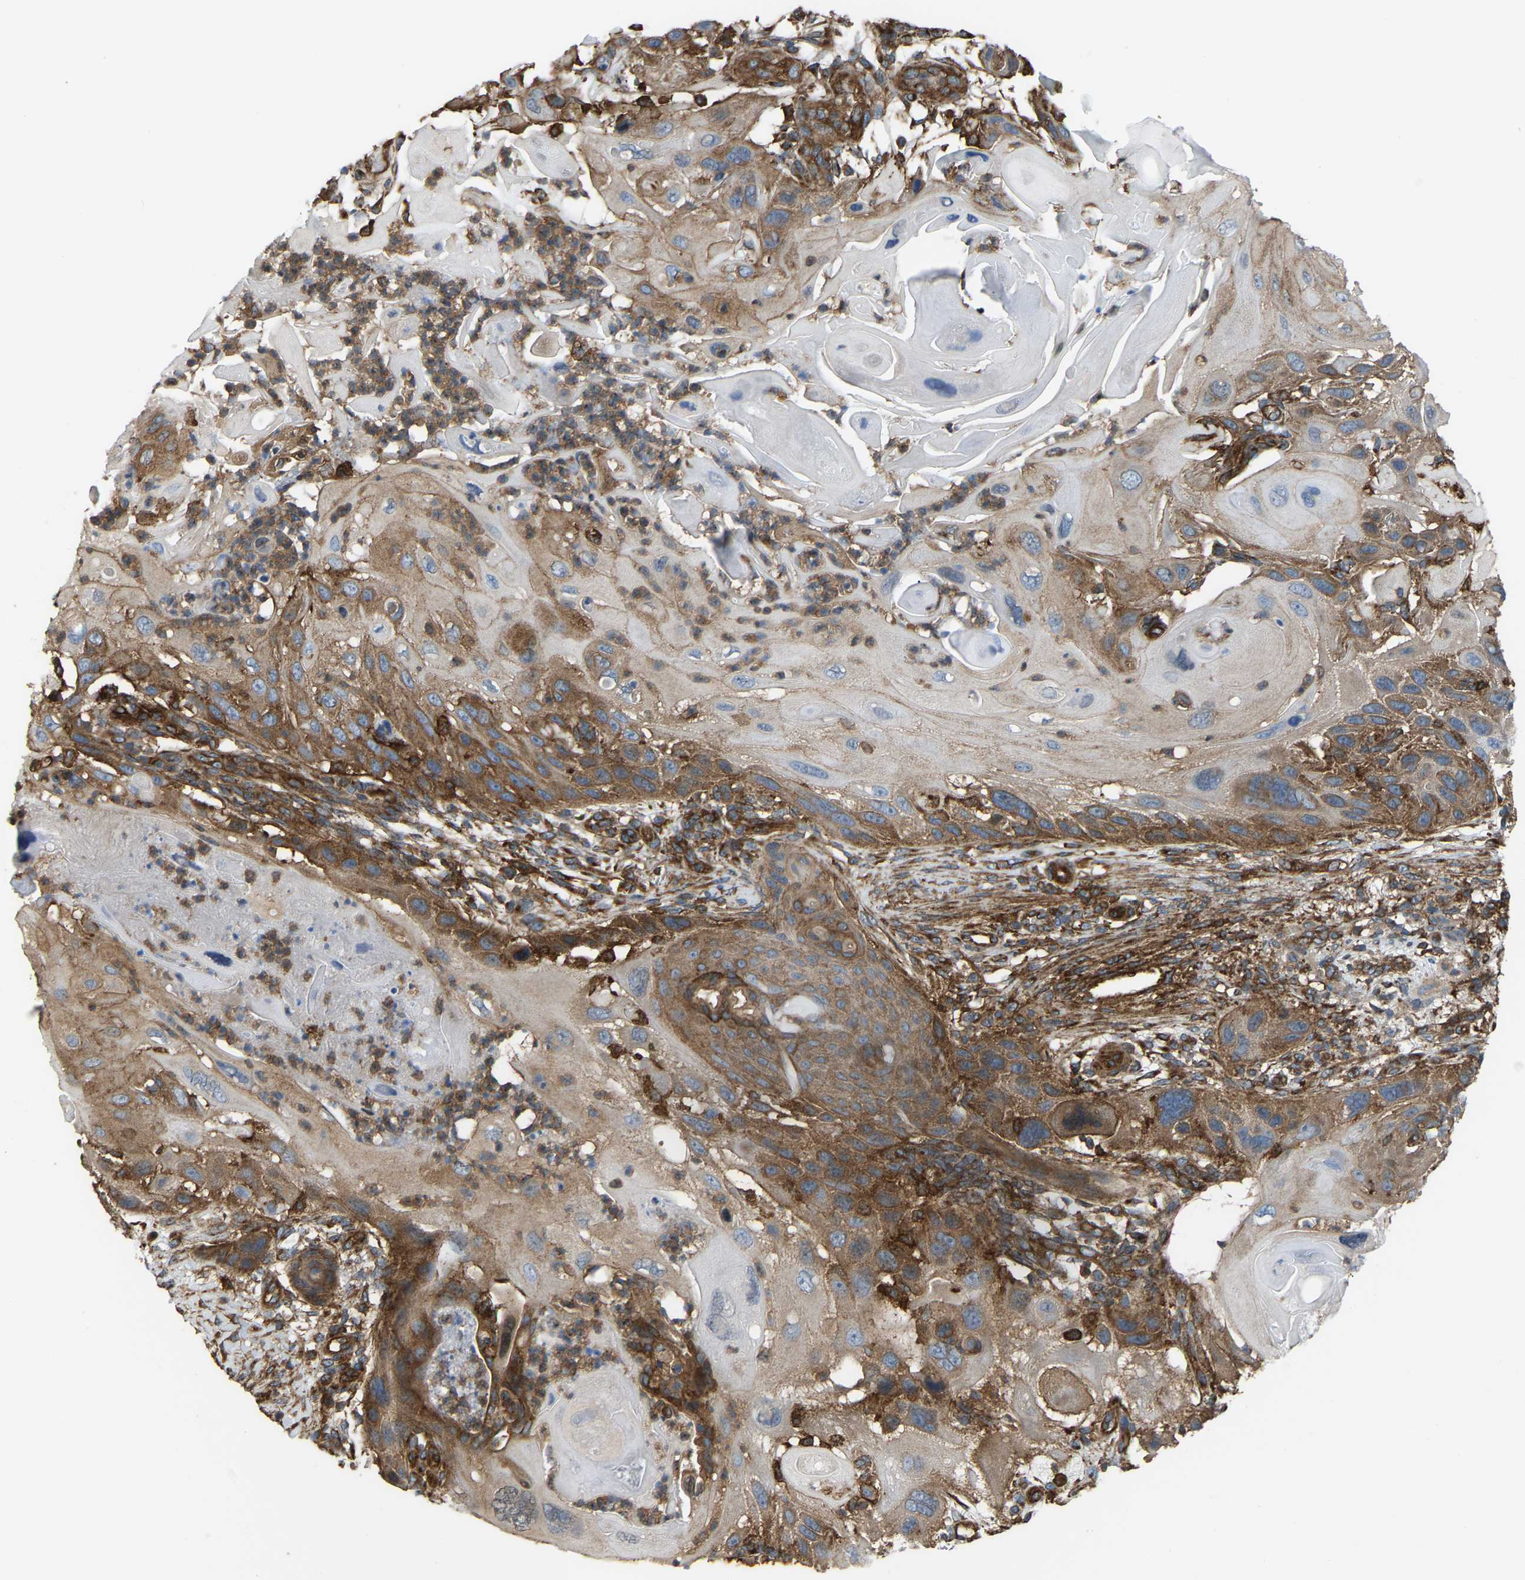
{"staining": {"intensity": "moderate", "quantity": "25%-75%", "location": "cytoplasmic/membranous"}, "tissue": "skin cancer", "cell_type": "Tumor cells", "image_type": "cancer", "snomed": [{"axis": "morphology", "description": "Squamous cell carcinoma, NOS"}, {"axis": "topography", "description": "Skin"}], "caption": "Approximately 25%-75% of tumor cells in squamous cell carcinoma (skin) exhibit moderate cytoplasmic/membranous protein staining as visualized by brown immunohistochemical staining.", "gene": "PICALM", "patient": {"sex": "female", "age": 77}}